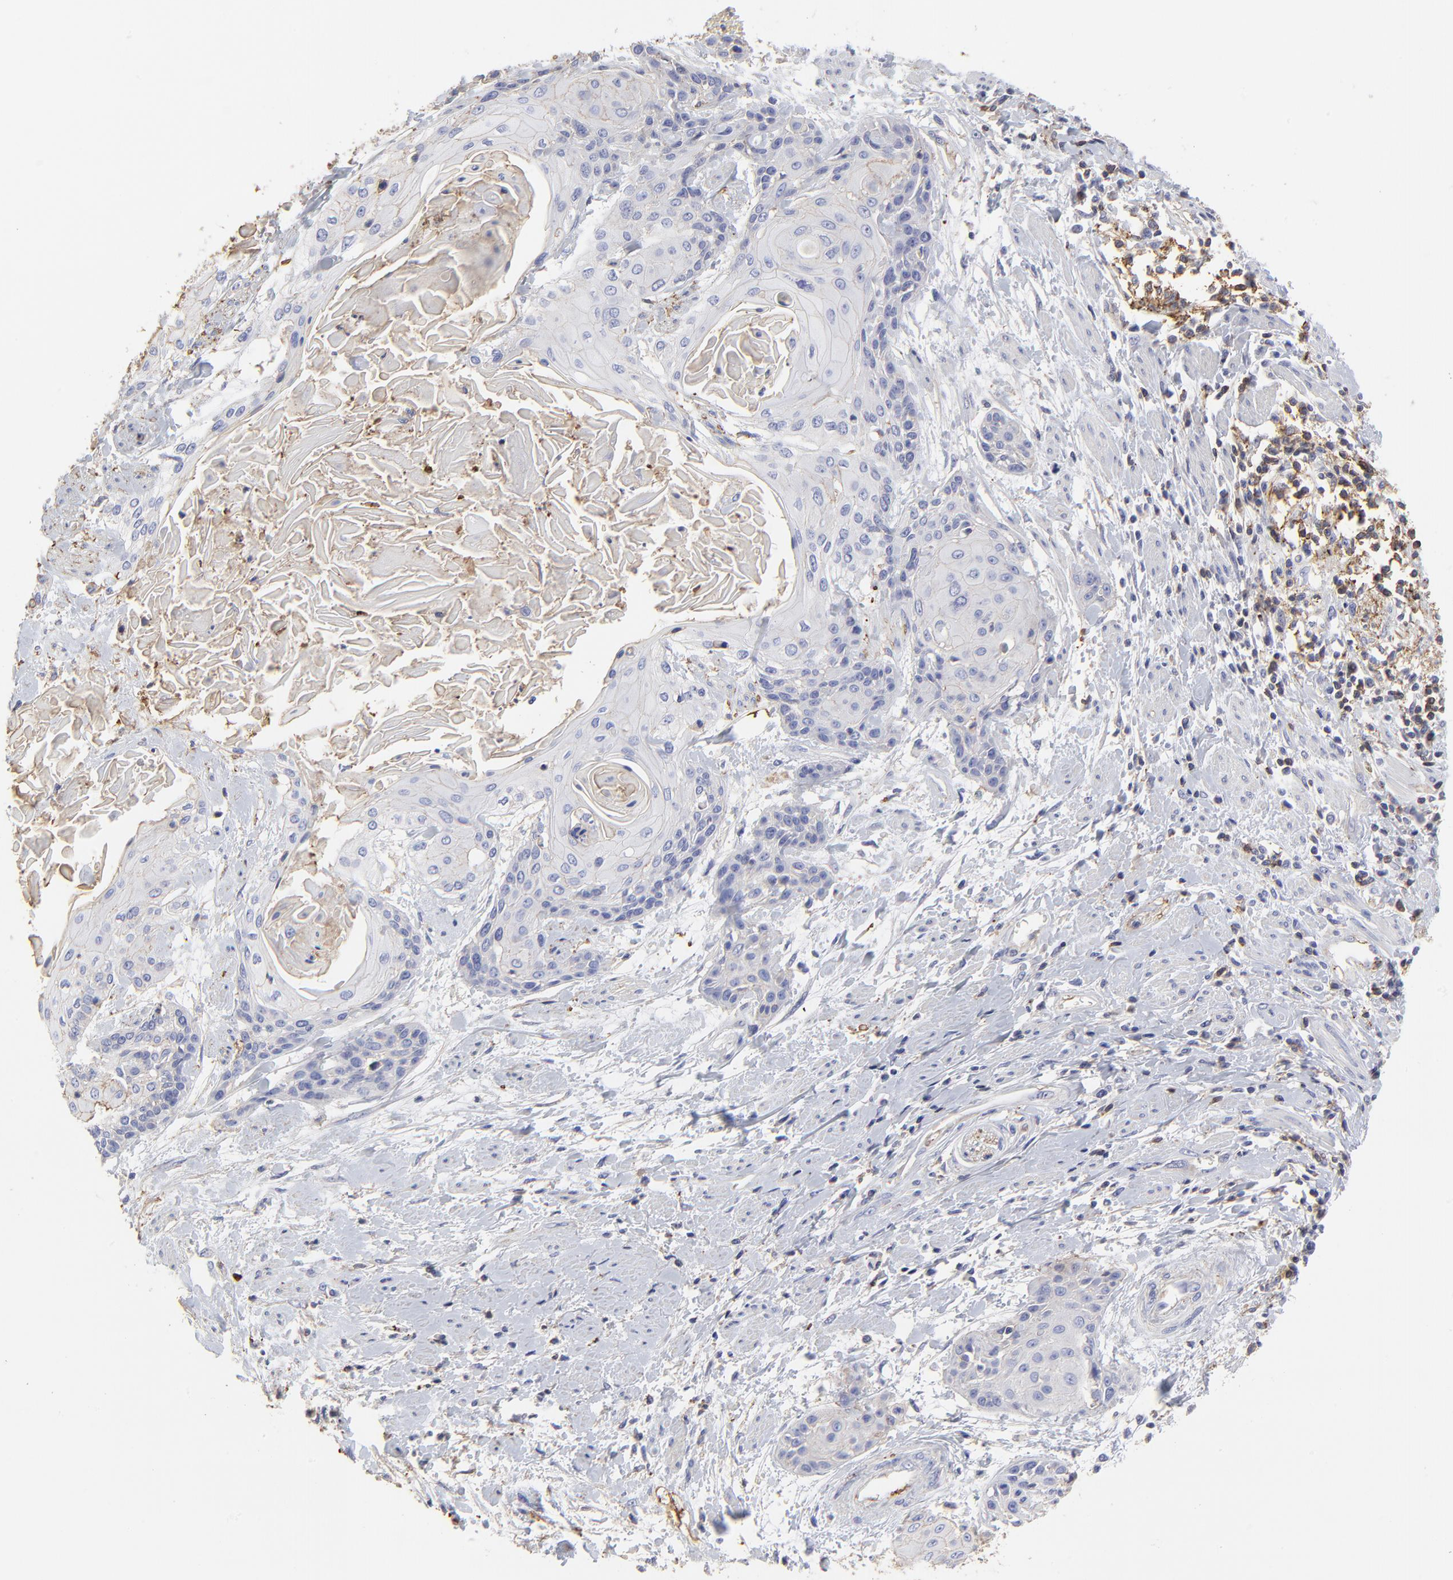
{"staining": {"intensity": "negative", "quantity": "none", "location": "none"}, "tissue": "cervical cancer", "cell_type": "Tumor cells", "image_type": "cancer", "snomed": [{"axis": "morphology", "description": "Squamous cell carcinoma, NOS"}, {"axis": "topography", "description": "Cervix"}], "caption": "Micrograph shows no protein positivity in tumor cells of cervical cancer (squamous cell carcinoma) tissue.", "gene": "ANXA6", "patient": {"sex": "female", "age": 57}}